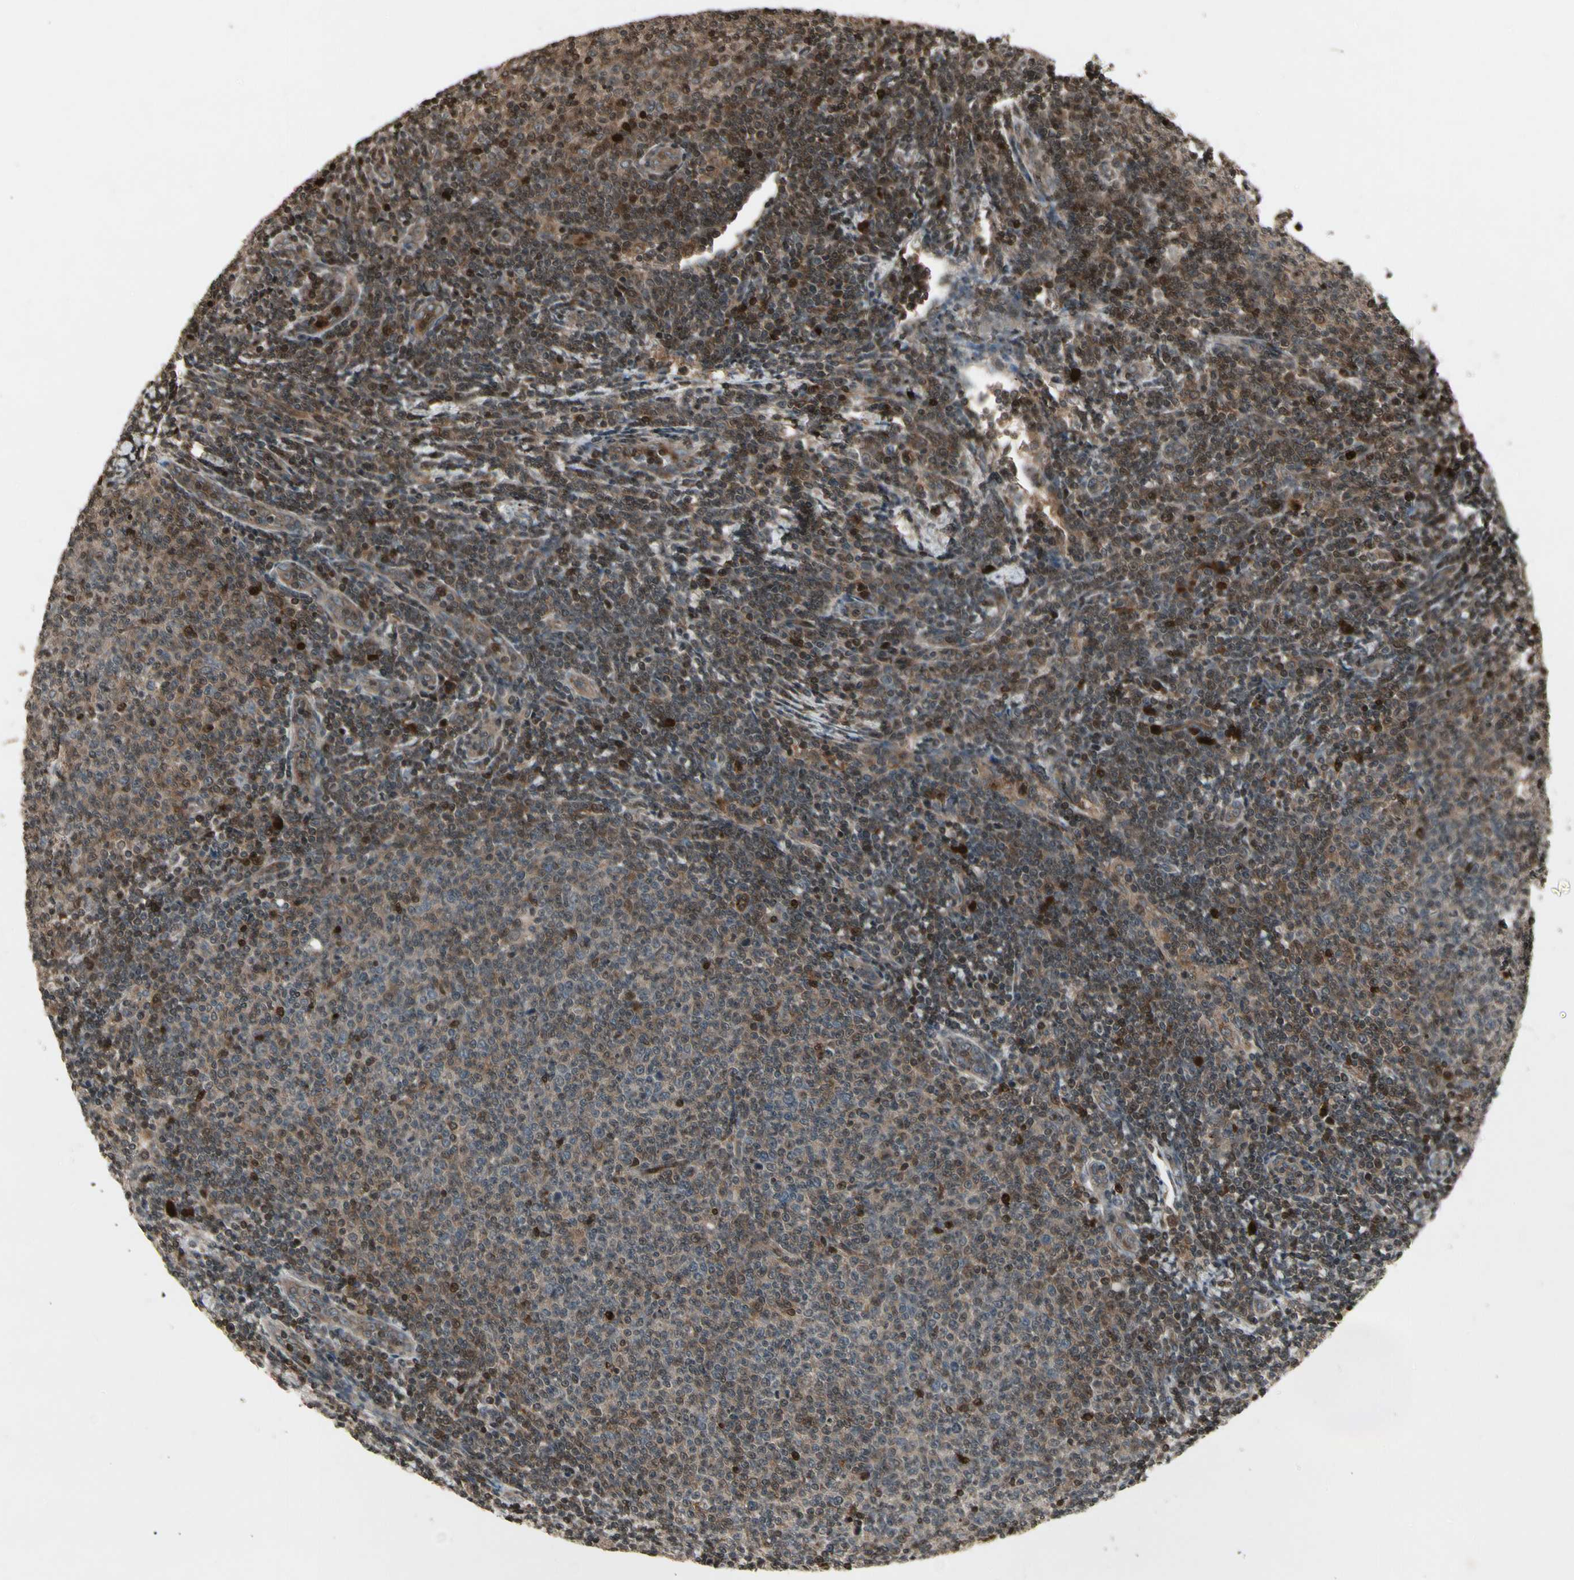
{"staining": {"intensity": "moderate", "quantity": ">75%", "location": "cytoplasmic/membranous"}, "tissue": "lymphoma", "cell_type": "Tumor cells", "image_type": "cancer", "snomed": [{"axis": "morphology", "description": "Malignant lymphoma, non-Hodgkin's type, Low grade"}, {"axis": "topography", "description": "Lymph node"}], "caption": "Human low-grade malignant lymphoma, non-Hodgkin's type stained with a brown dye displays moderate cytoplasmic/membranous positive positivity in about >75% of tumor cells.", "gene": "GLRX", "patient": {"sex": "male", "age": 66}}